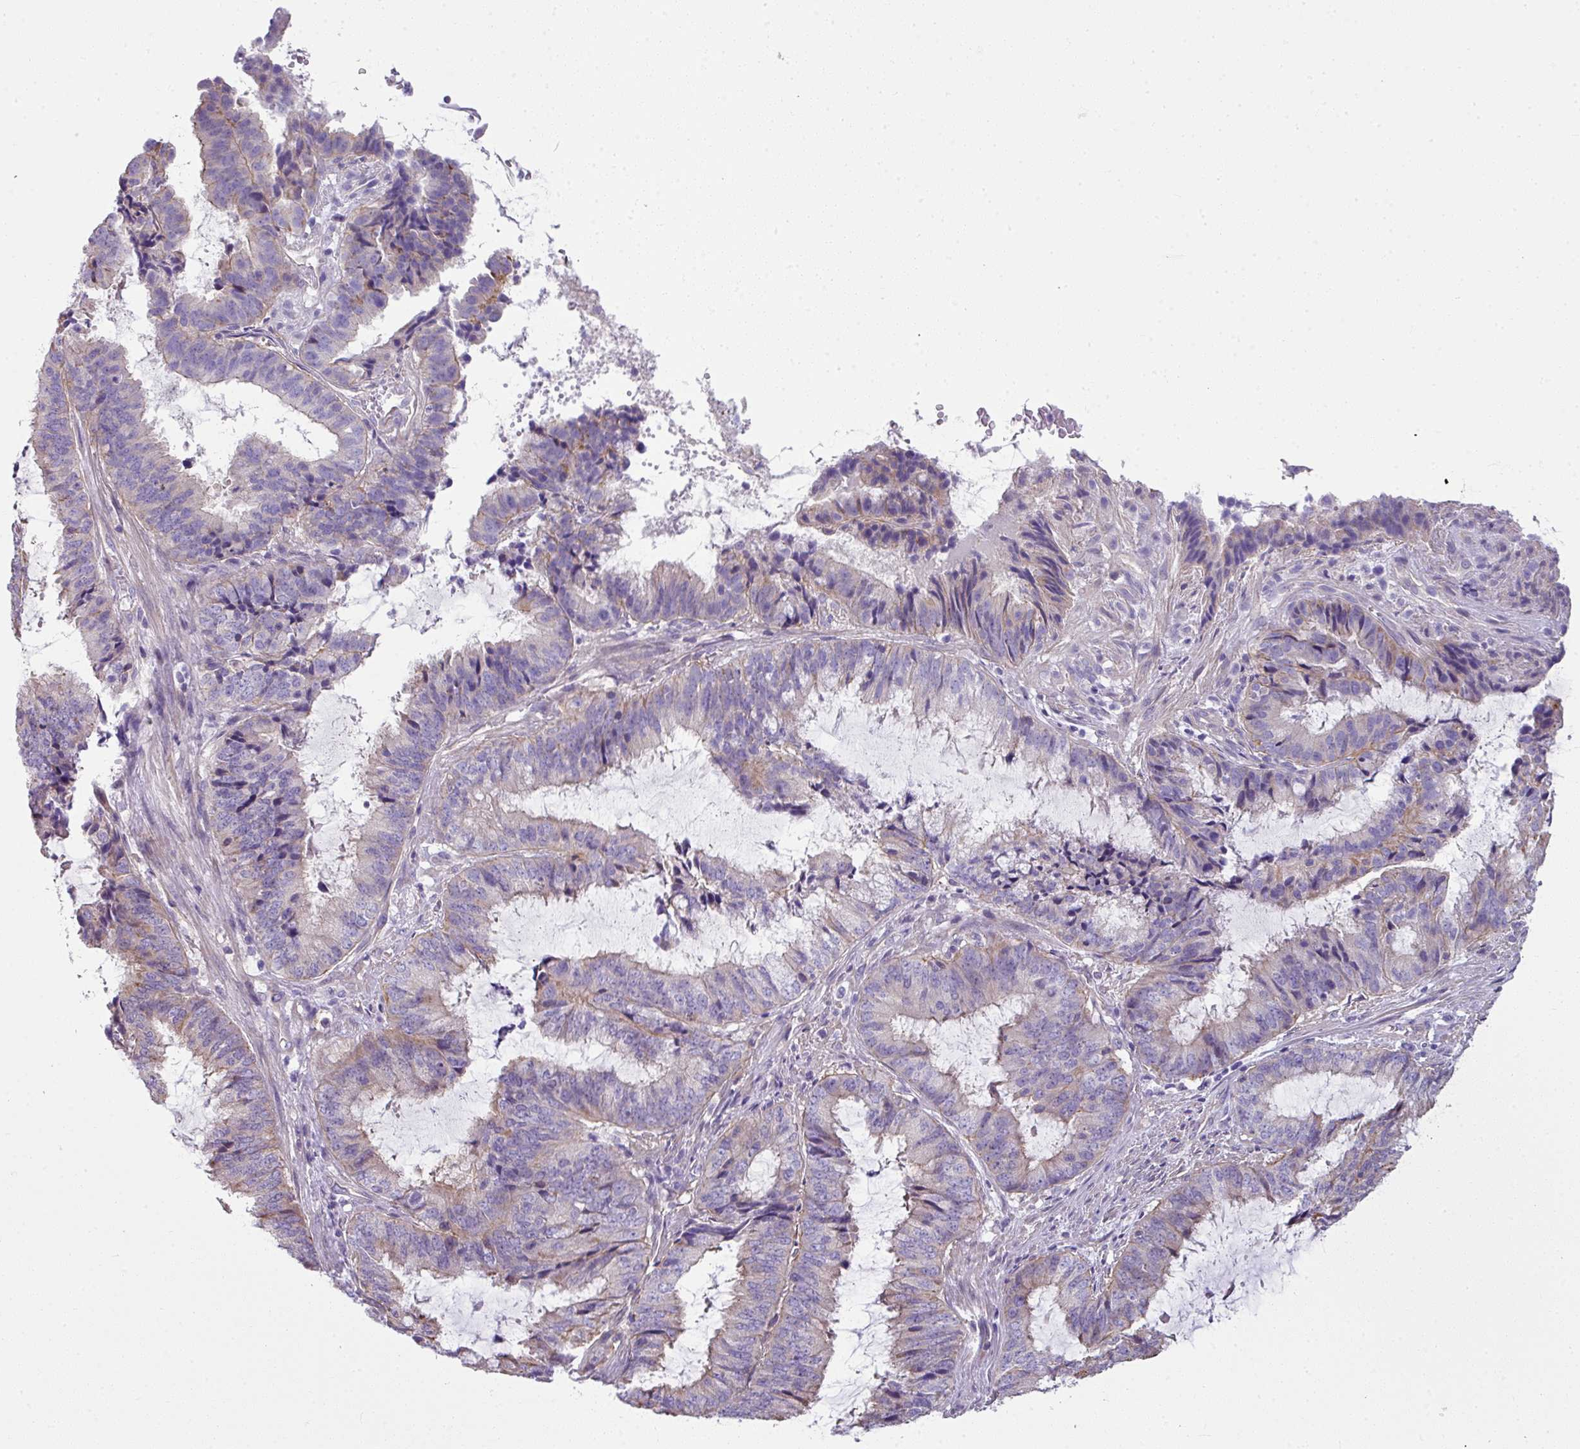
{"staining": {"intensity": "negative", "quantity": "none", "location": "none"}, "tissue": "endometrial cancer", "cell_type": "Tumor cells", "image_type": "cancer", "snomed": [{"axis": "morphology", "description": "Adenocarcinoma, NOS"}, {"axis": "topography", "description": "Endometrium"}], "caption": "Tumor cells are negative for protein expression in human endometrial adenocarcinoma. (DAB (3,3'-diaminobenzidine) immunohistochemistry, high magnification).", "gene": "PALS2", "patient": {"sex": "female", "age": 51}}